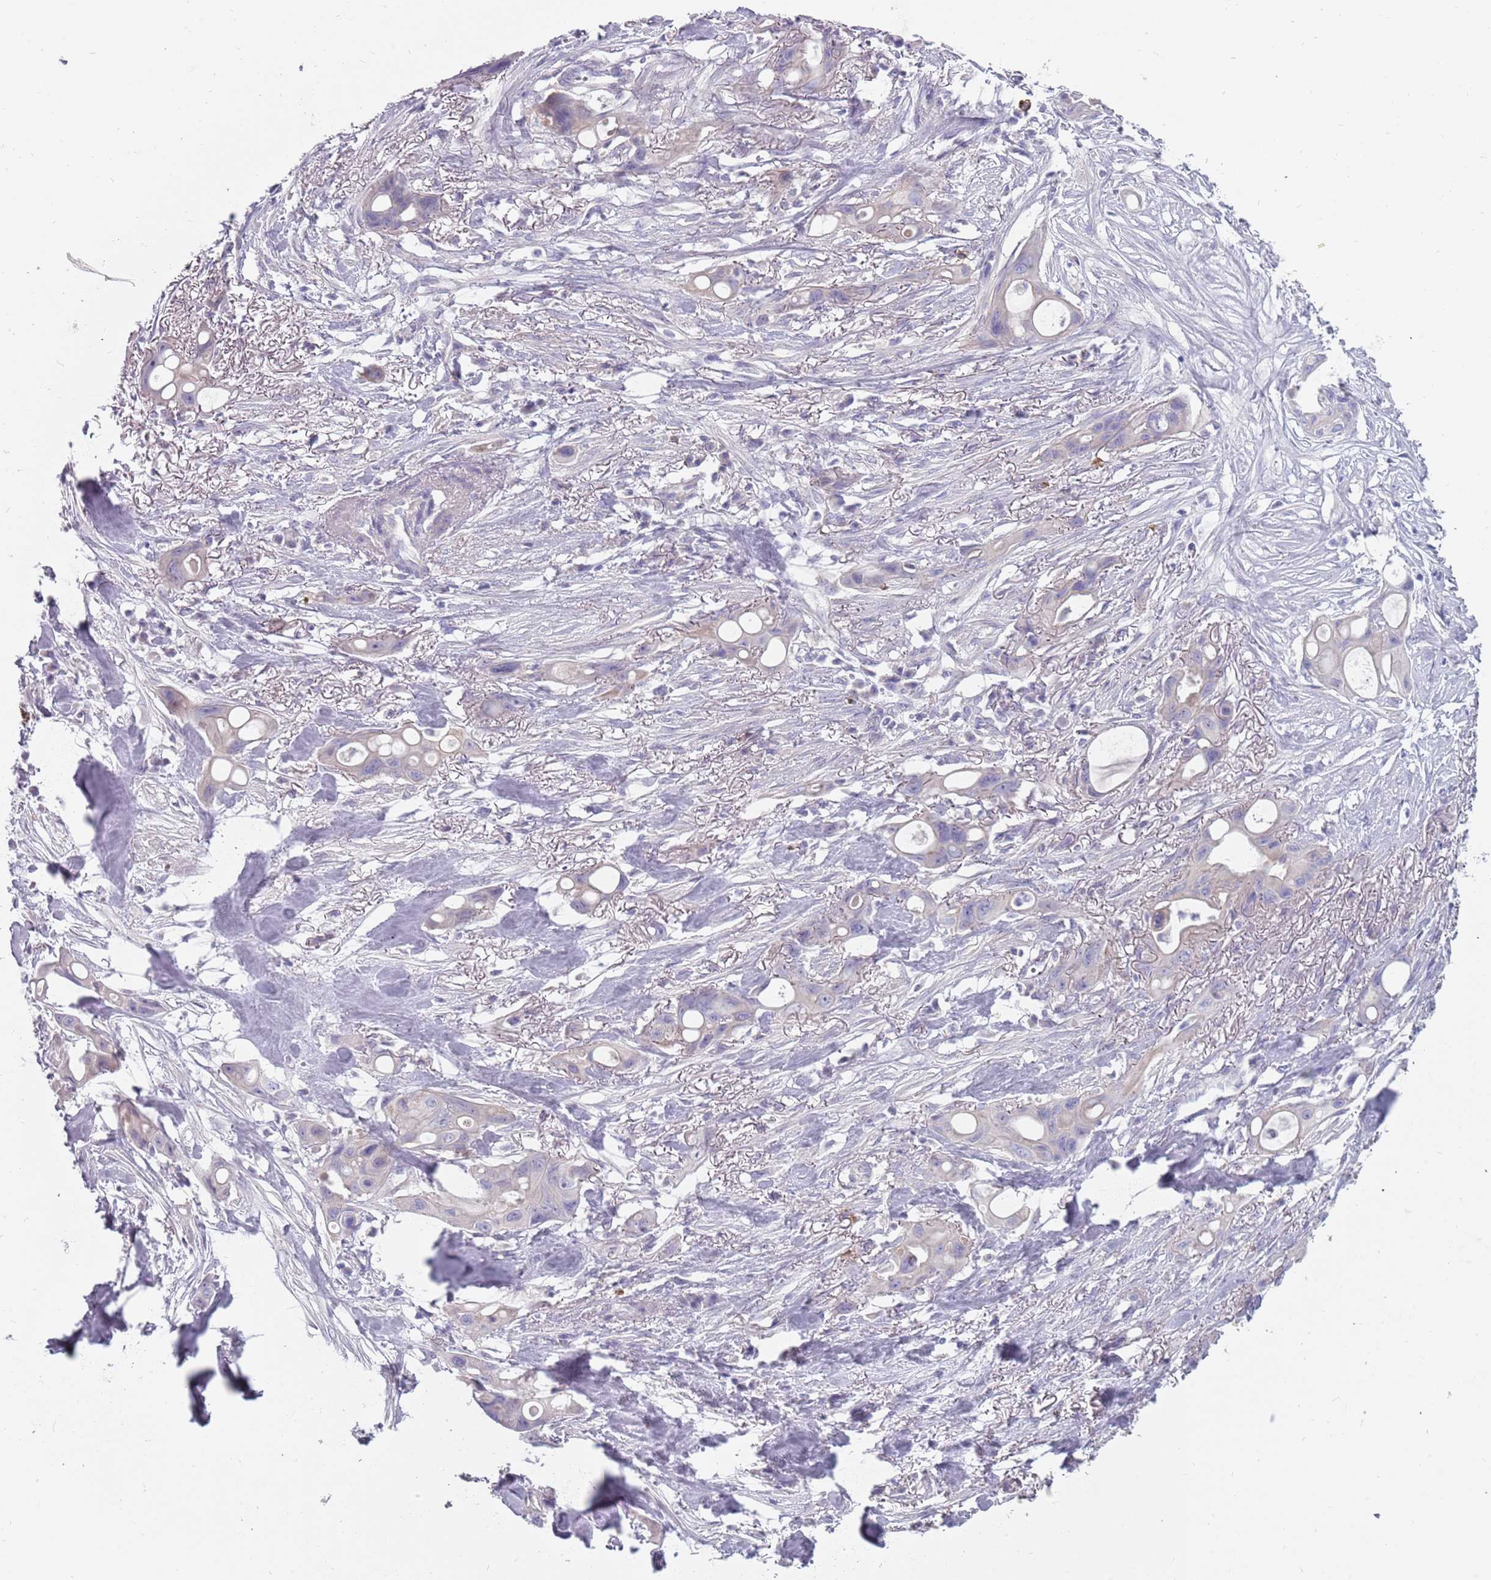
{"staining": {"intensity": "negative", "quantity": "none", "location": "none"}, "tissue": "ovarian cancer", "cell_type": "Tumor cells", "image_type": "cancer", "snomed": [{"axis": "morphology", "description": "Cystadenocarcinoma, mucinous, NOS"}, {"axis": "topography", "description": "Ovary"}], "caption": "High power microscopy photomicrograph of an immunohistochemistry histopathology image of ovarian cancer, revealing no significant positivity in tumor cells. Brightfield microscopy of immunohistochemistry stained with DAB (3,3'-diaminobenzidine) (brown) and hematoxylin (blue), captured at high magnification.", "gene": "DDX4", "patient": {"sex": "female", "age": 70}}